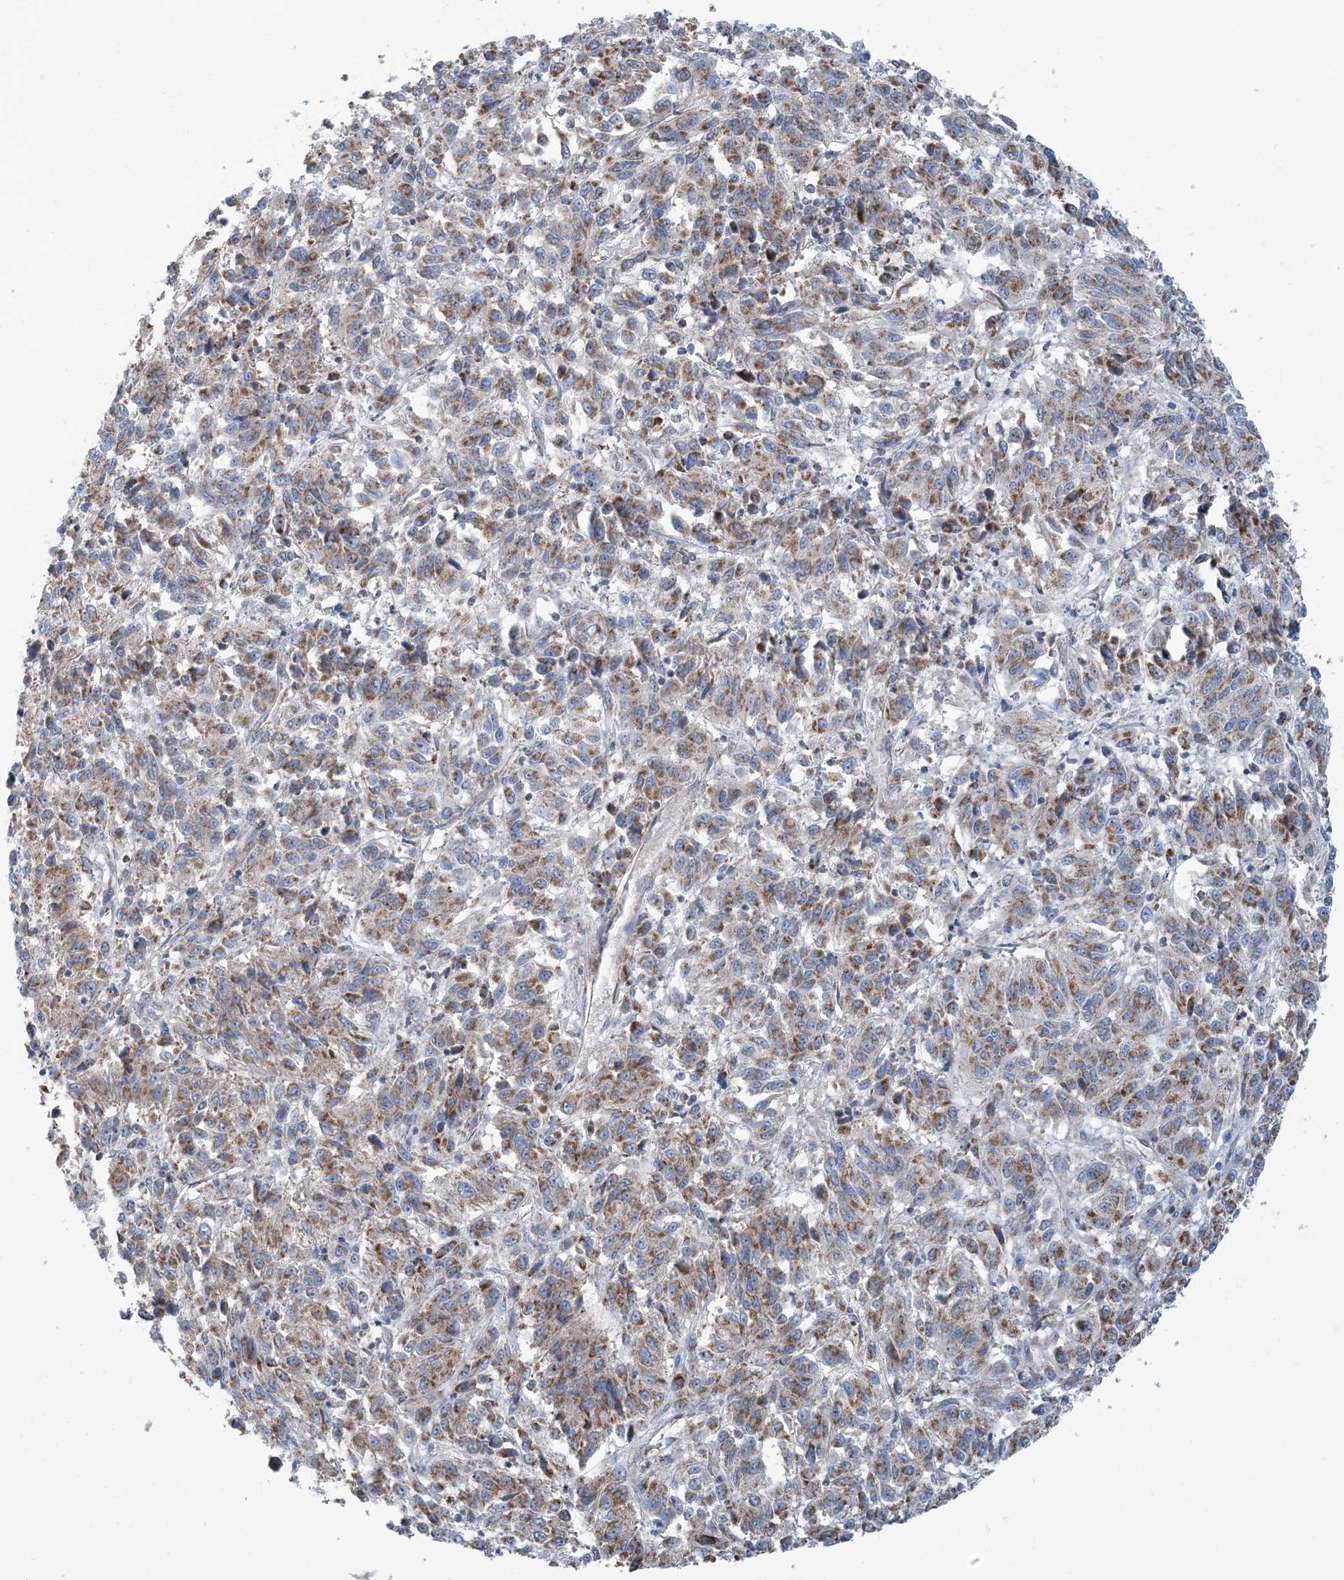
{"staining": {"intensity": "moderate", "quantity": ">75%", "location": "cytoplasmic/membranous"}, "tissue": "melanoma", "cell_type": "Tumor cells", "image_type": "cancer", "snomed": [{"axis": "morphology", "description": "Malignant melanoma, Metastatic site"}, {"axis": "topography", "description": "Lung"}], "caption": "Immunohistochemistry histopathology image of neoplastic tissue: melanoma stained using immunohistochemistry (IHC) reveals medium levels of moderate protein expression localized specifically in the cytoplasmic/membranous of tumor cells, appearing as a cytoplasmic/membranous brown color.", "gene": "PHOSPHO2", "patient": {"sex": "male", "age": 64}}